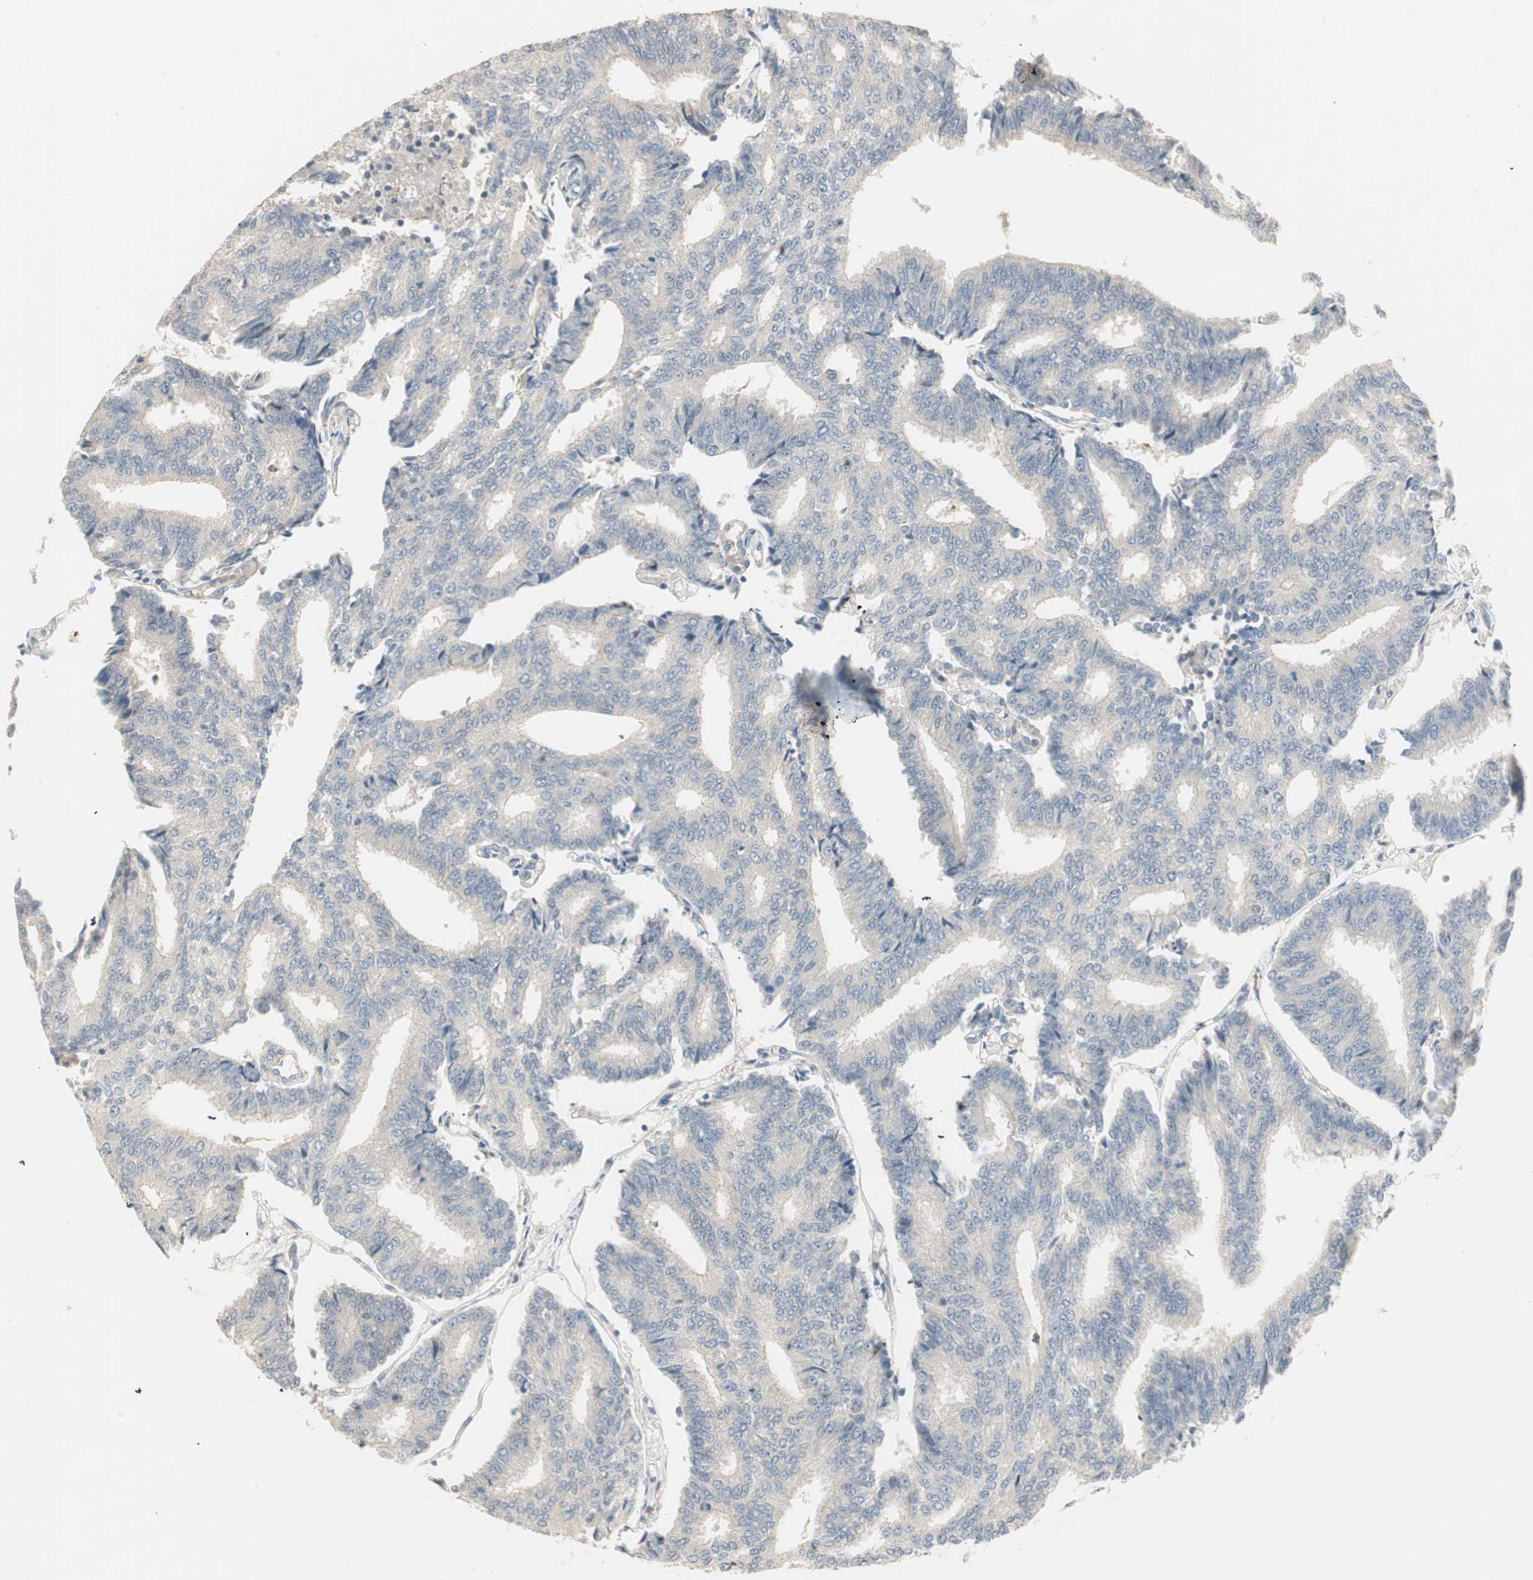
{"staining": {"intensity": "negative", "quantity": "none", "location": "none"}, "tissue": "prostate cancer", "cell_type": "Tumor cells", "image_type": "cancer", "snomed": [{"axis": "morphology", "description": "Adenocarcinoma, High grade"}, {"axis": "topography", "description": "Prostate"}], "caption": "This is an IHC photomicrograph of prostate cancer (high-grade adenocarcinoma). There is no positivity in tumor cells.", "gene": "ZFP36", "patient": {"sex": "male", "age": 55}}